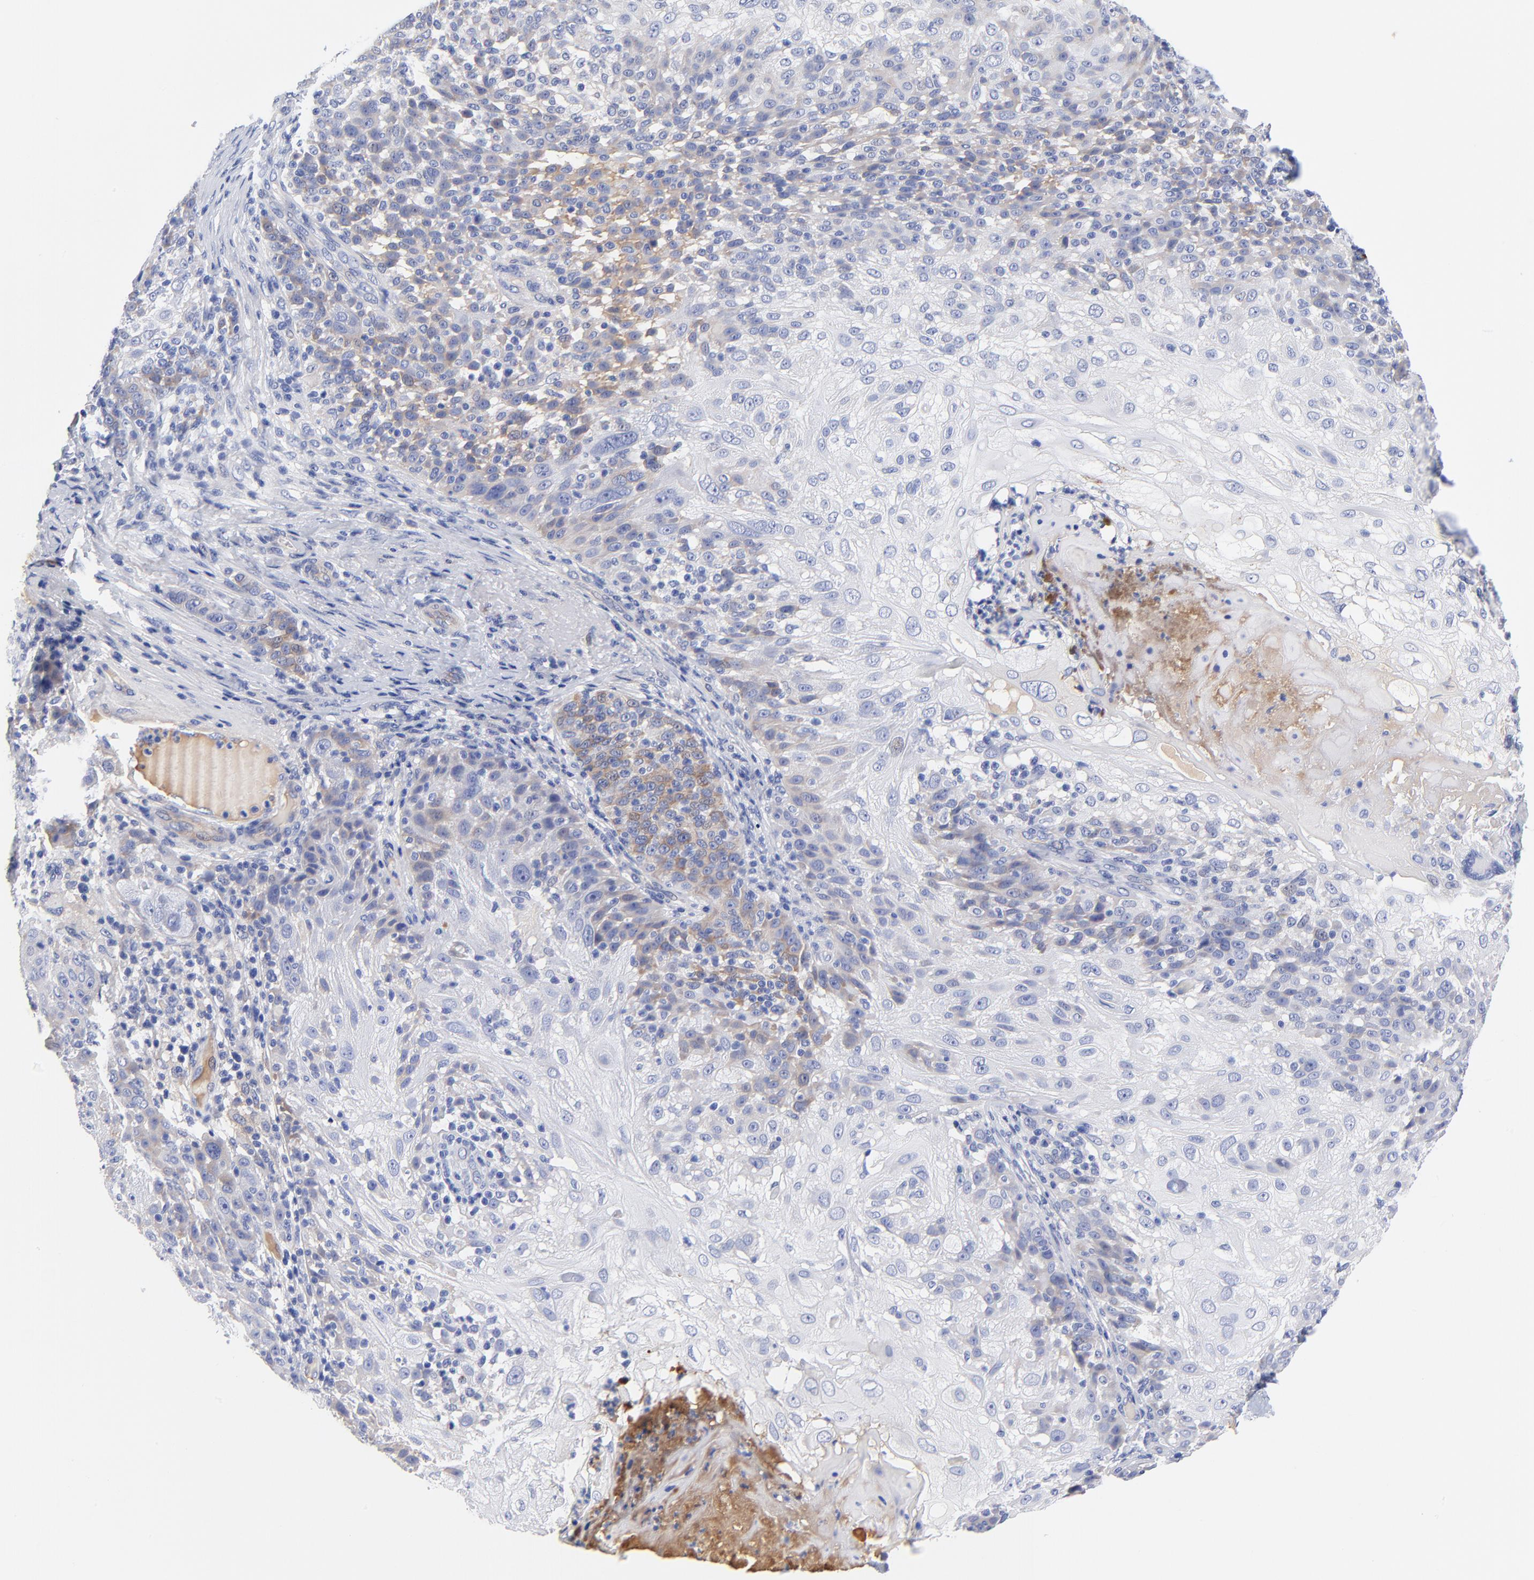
{"staining": {"intensity": "weak", "quantity": "25%-75%", "location": "cytoplasmic/membranous"}, "tissue": "skin cancer", "cell_type": "Tumor cells", "image_type": "cancer", "snomed": [{"axis": "morphology", "description": "Normal tissue, NOS"}, {"axis": "morphology", "description": "Squamous cell carcinoma, NOS"}, {"axis": "topography", "description": "Skin"}], "caption": "Human skin squamous cell carcinoma stained for a protein (brown) demonstrates weak cytoplasmic/membranous positive staining in approximately 25%-75% of tumor cells.", "gene": "IGLV3-10", "patient": {"sex": "female", "age": 83}}